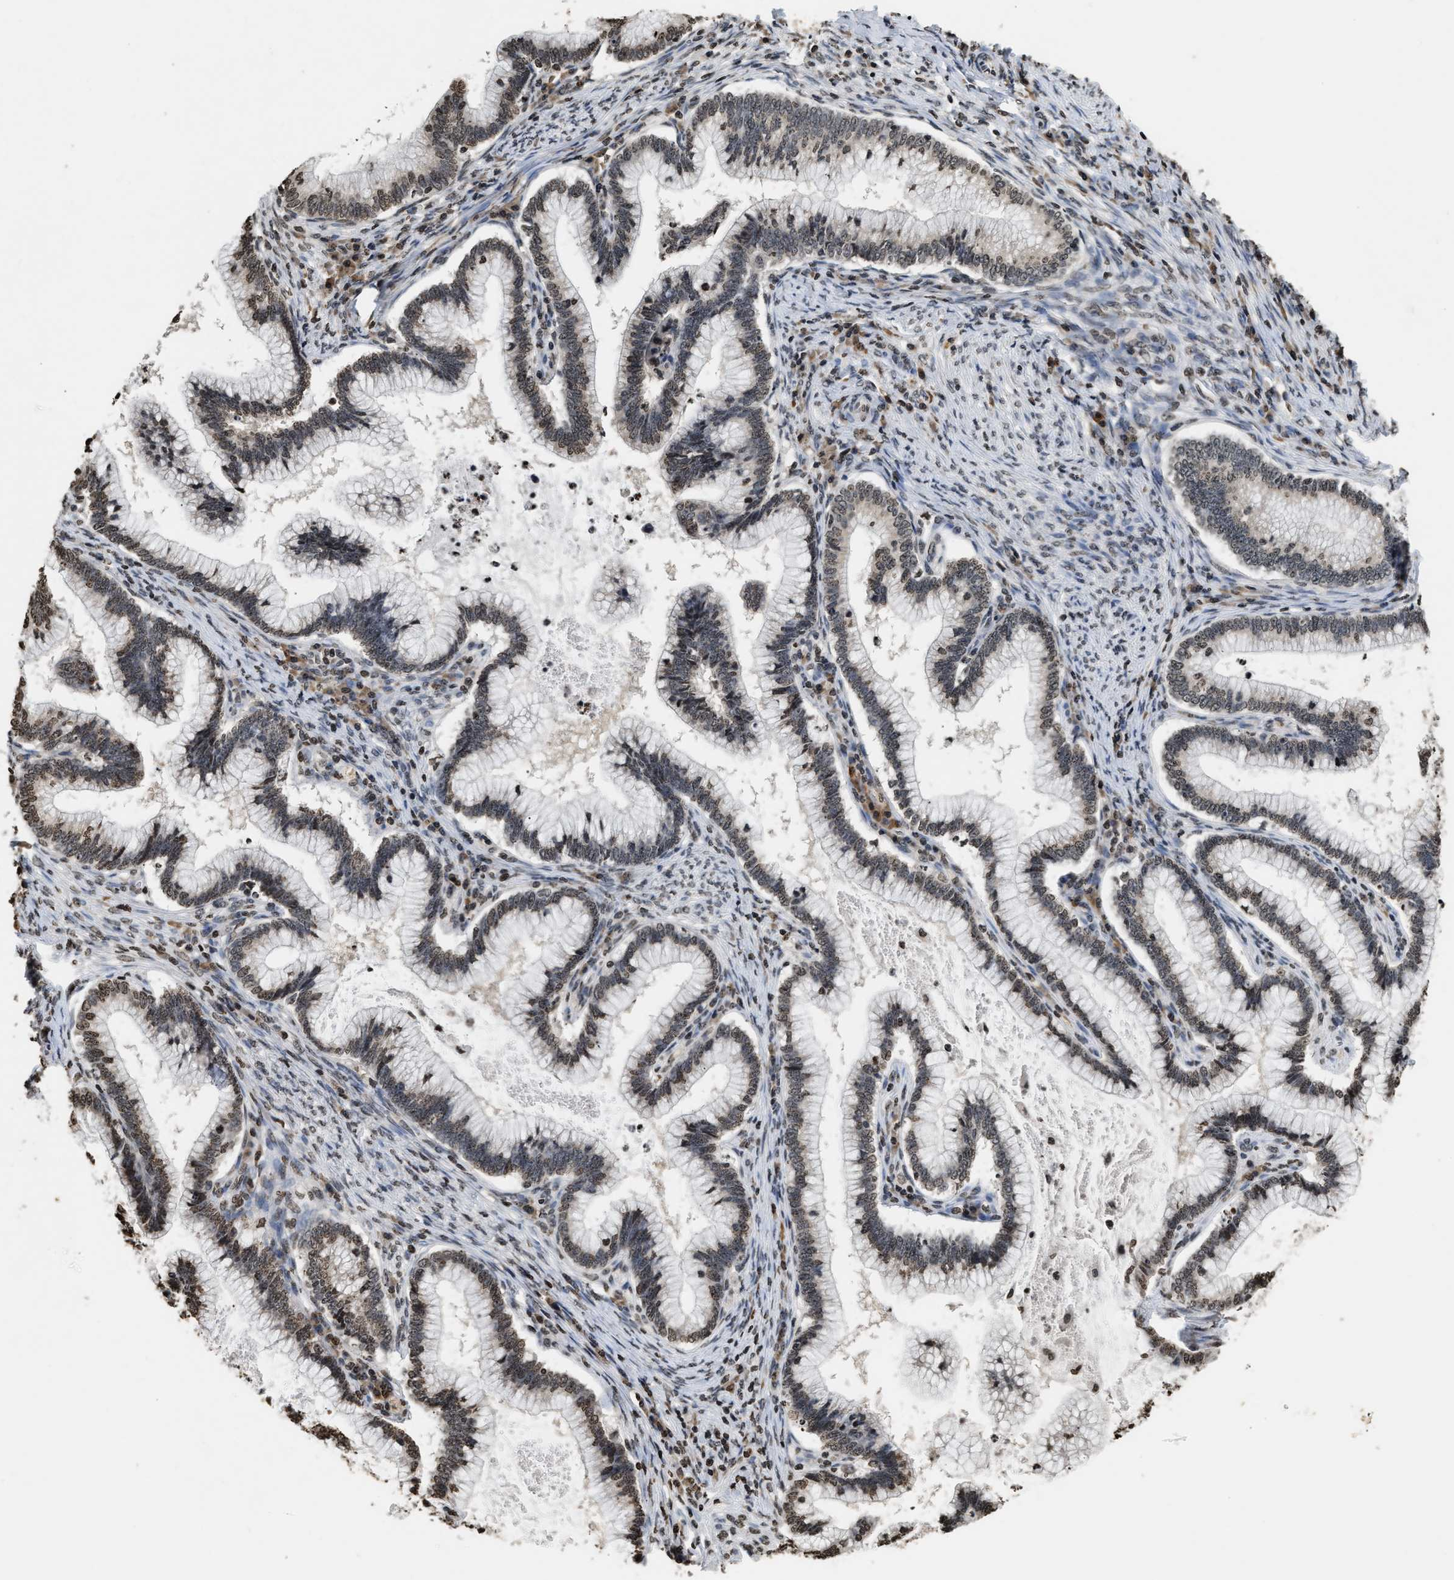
{"staining": {"intensity": "weak", "quantity": "25%-75%", "location": "nuclear"}, "tissue": "cervical cancer", "cell_type": "Tumor cells", "image_type": "cancer", "snomed": [{"axis": "morphology", "description": "Adenocarcinoma, NOS"}, {"axis": "topography", "description": "Cervix"}], "caption": "A brown stain shows weak nuclear expression of a protein in cervical cancer (adenocarcinoma) tumor cells. (Brightfield microscopy of DAB IHC at high magnification).", "gene": "DNASE1L3", "patient": {"sex": "female", "age": 36}}